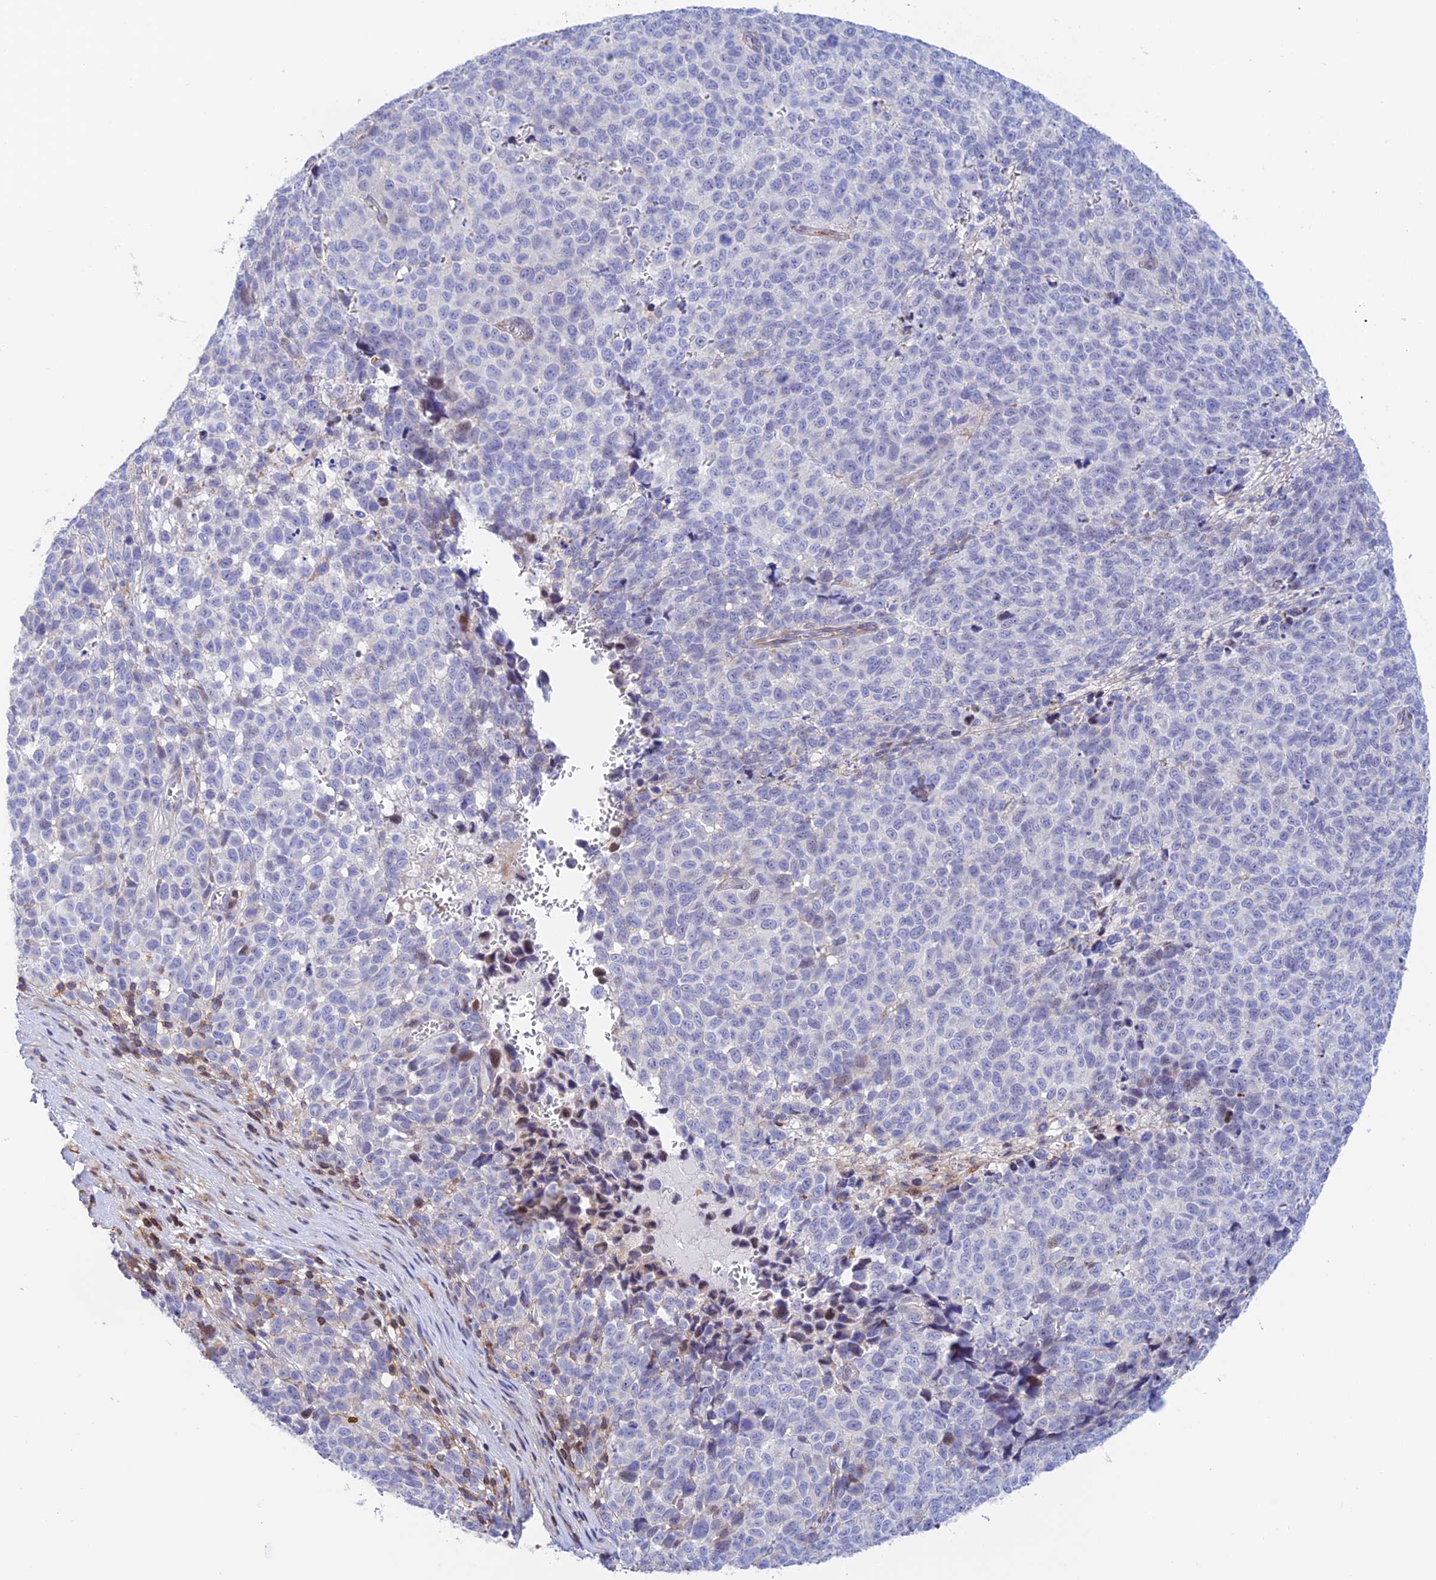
{"staining": {"intensity": "negative", "quantity": "none", "location": "none"}, "tissue": "melanoma", "cell_type": "Tumor cells", "image_type": "cancer", "snomed": [{"axis": "morphology", "description": "Malignant melanoma, NOS"}, {"axis": "topography", "description": "Nose, NOS"}], "caption": "IHC of human melanoma displays no expression in tumor cells.", "gene": "PRIM1", "patient": {"sex": "female", "age": 48}}